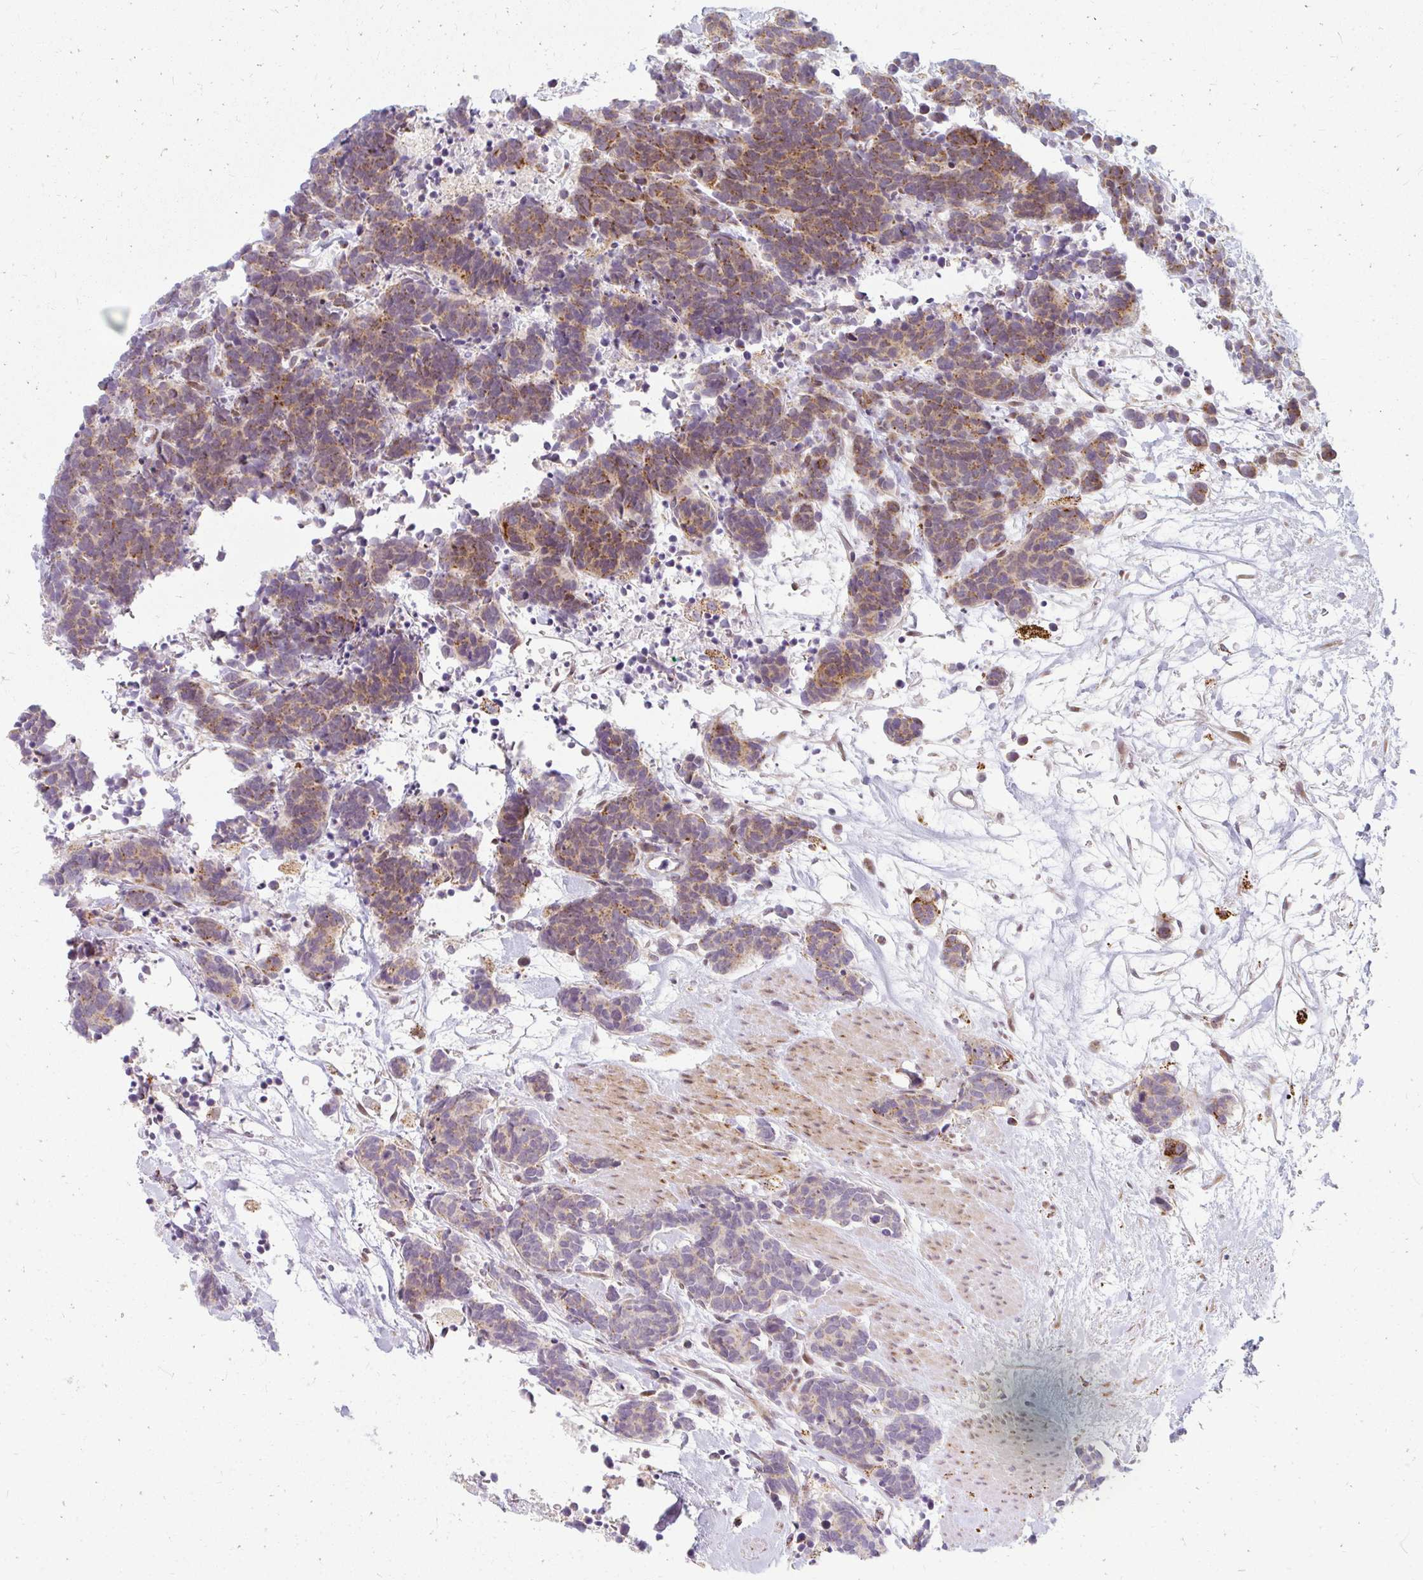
{"staining": {"intensity": "moderate", "quantity": "25%-75%", "location": "cytoplasmic/membranous"}, "tissue": "carcinoid", "cell_type": "Tumor cells", "image_type": "cancer", "snomed": [{"axis": "morphology", "description": "Carcinoma, NOS"}, {"axis": "morphology", "description": "Carcinoid, malignant, NOS"}, {"axis": "topography", "description": "Prostate"}], "caption": "Carcinoid tissue reveals moderate cytoplasmic/membranous expression in about 25%-75% of tumor cells, visualized by immunohistochemistry.", "gene": "PLA2G5", "patient": {"sex": "male", "age": 57}}